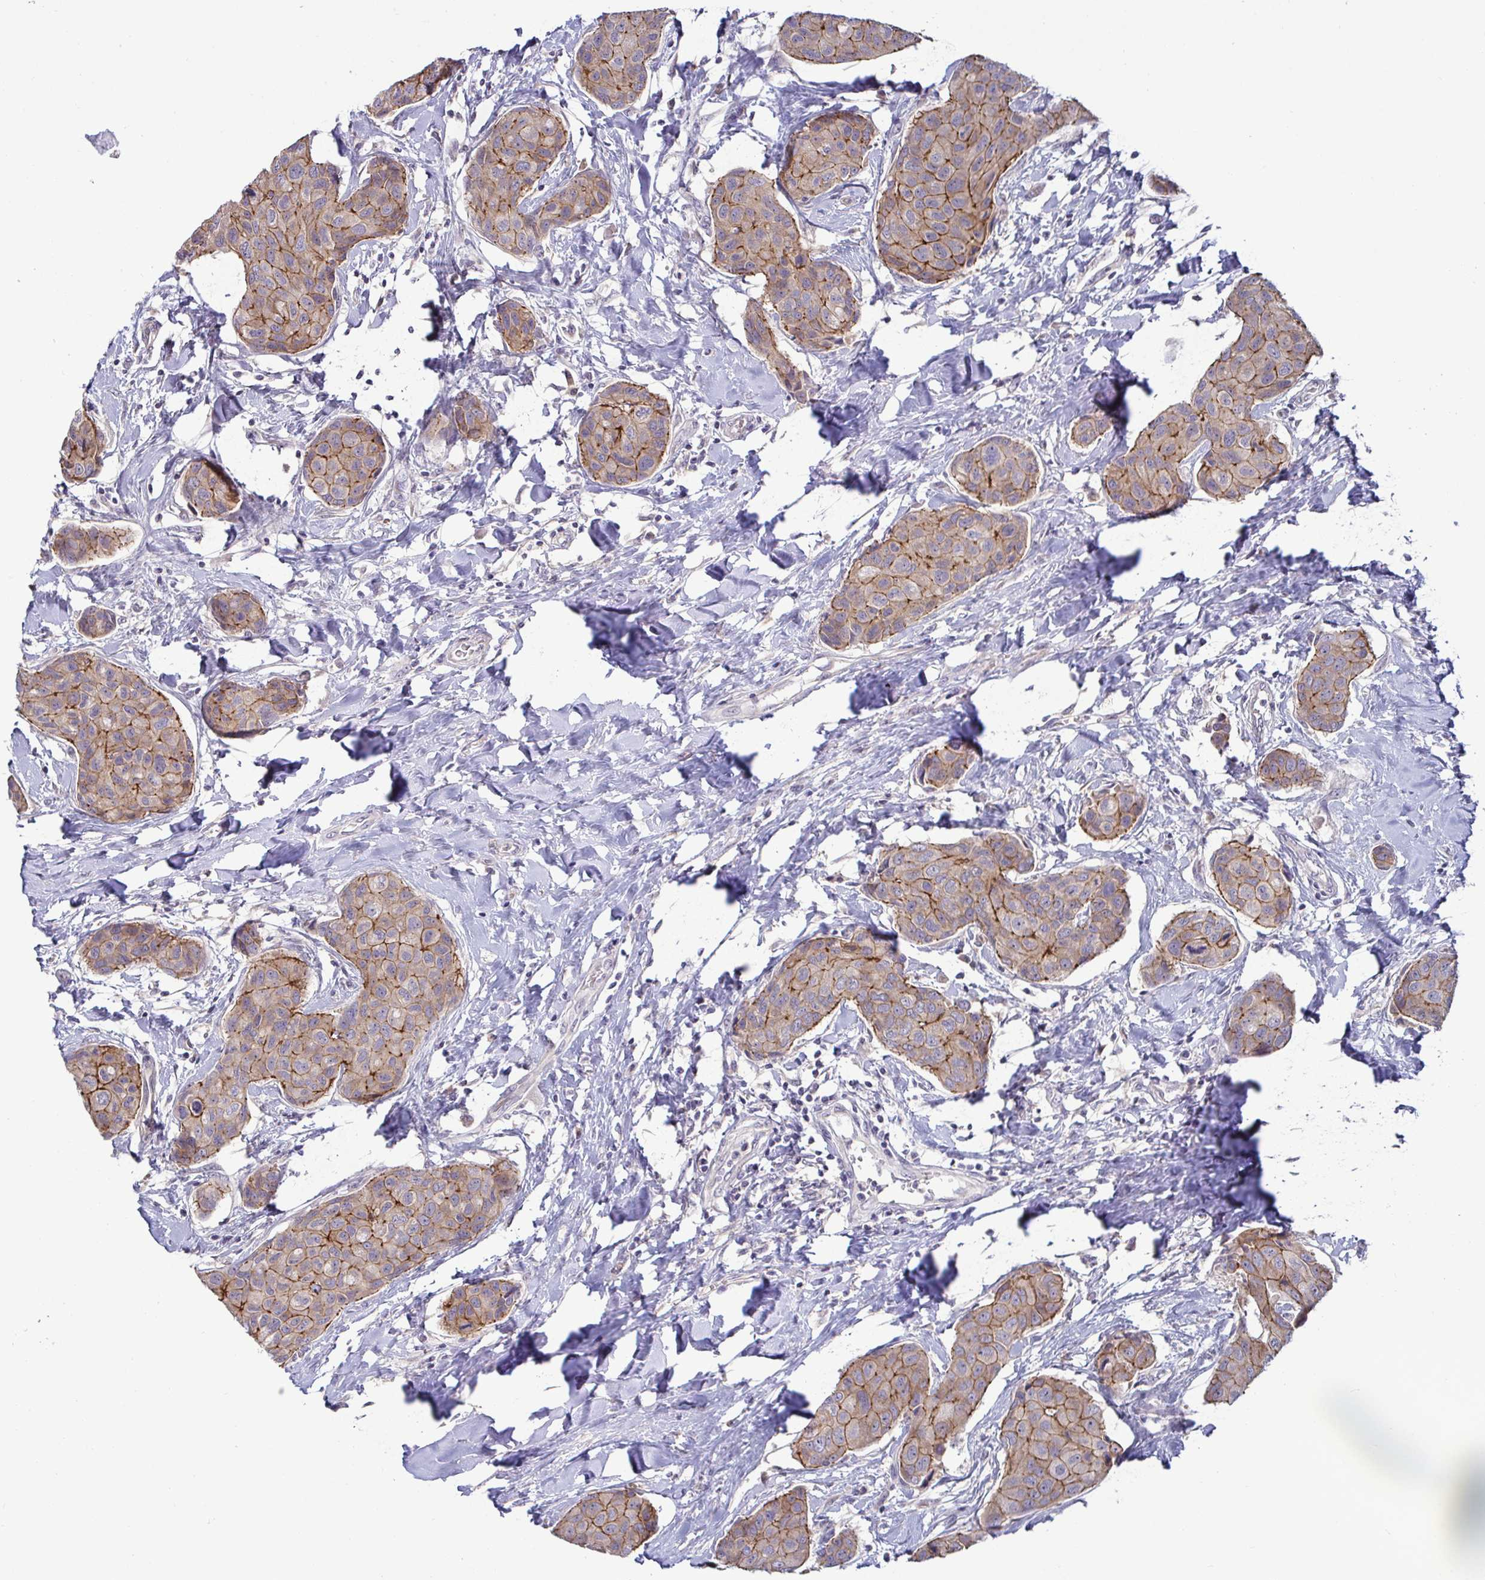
{"staining": {"intensity": "moderate", "quantity": ">75%", "location": "cytoplasmic/membranous"}, "tissue": "breast cancer", "cell_type": "Tumor cells", "image_type": "cancer", "snomed": [{"axis": "morphology", "description": "Duct carcinoma"}, {"axis": "topography", "description": "Breast"}], "caption": "Tumor cells show medium levels of moderate cytoplasmic/membranous staining in approximately >75% of cells in human breast cancer.", "gene": "GSTM1", "patient": {"sex": "female", "age": 80}}